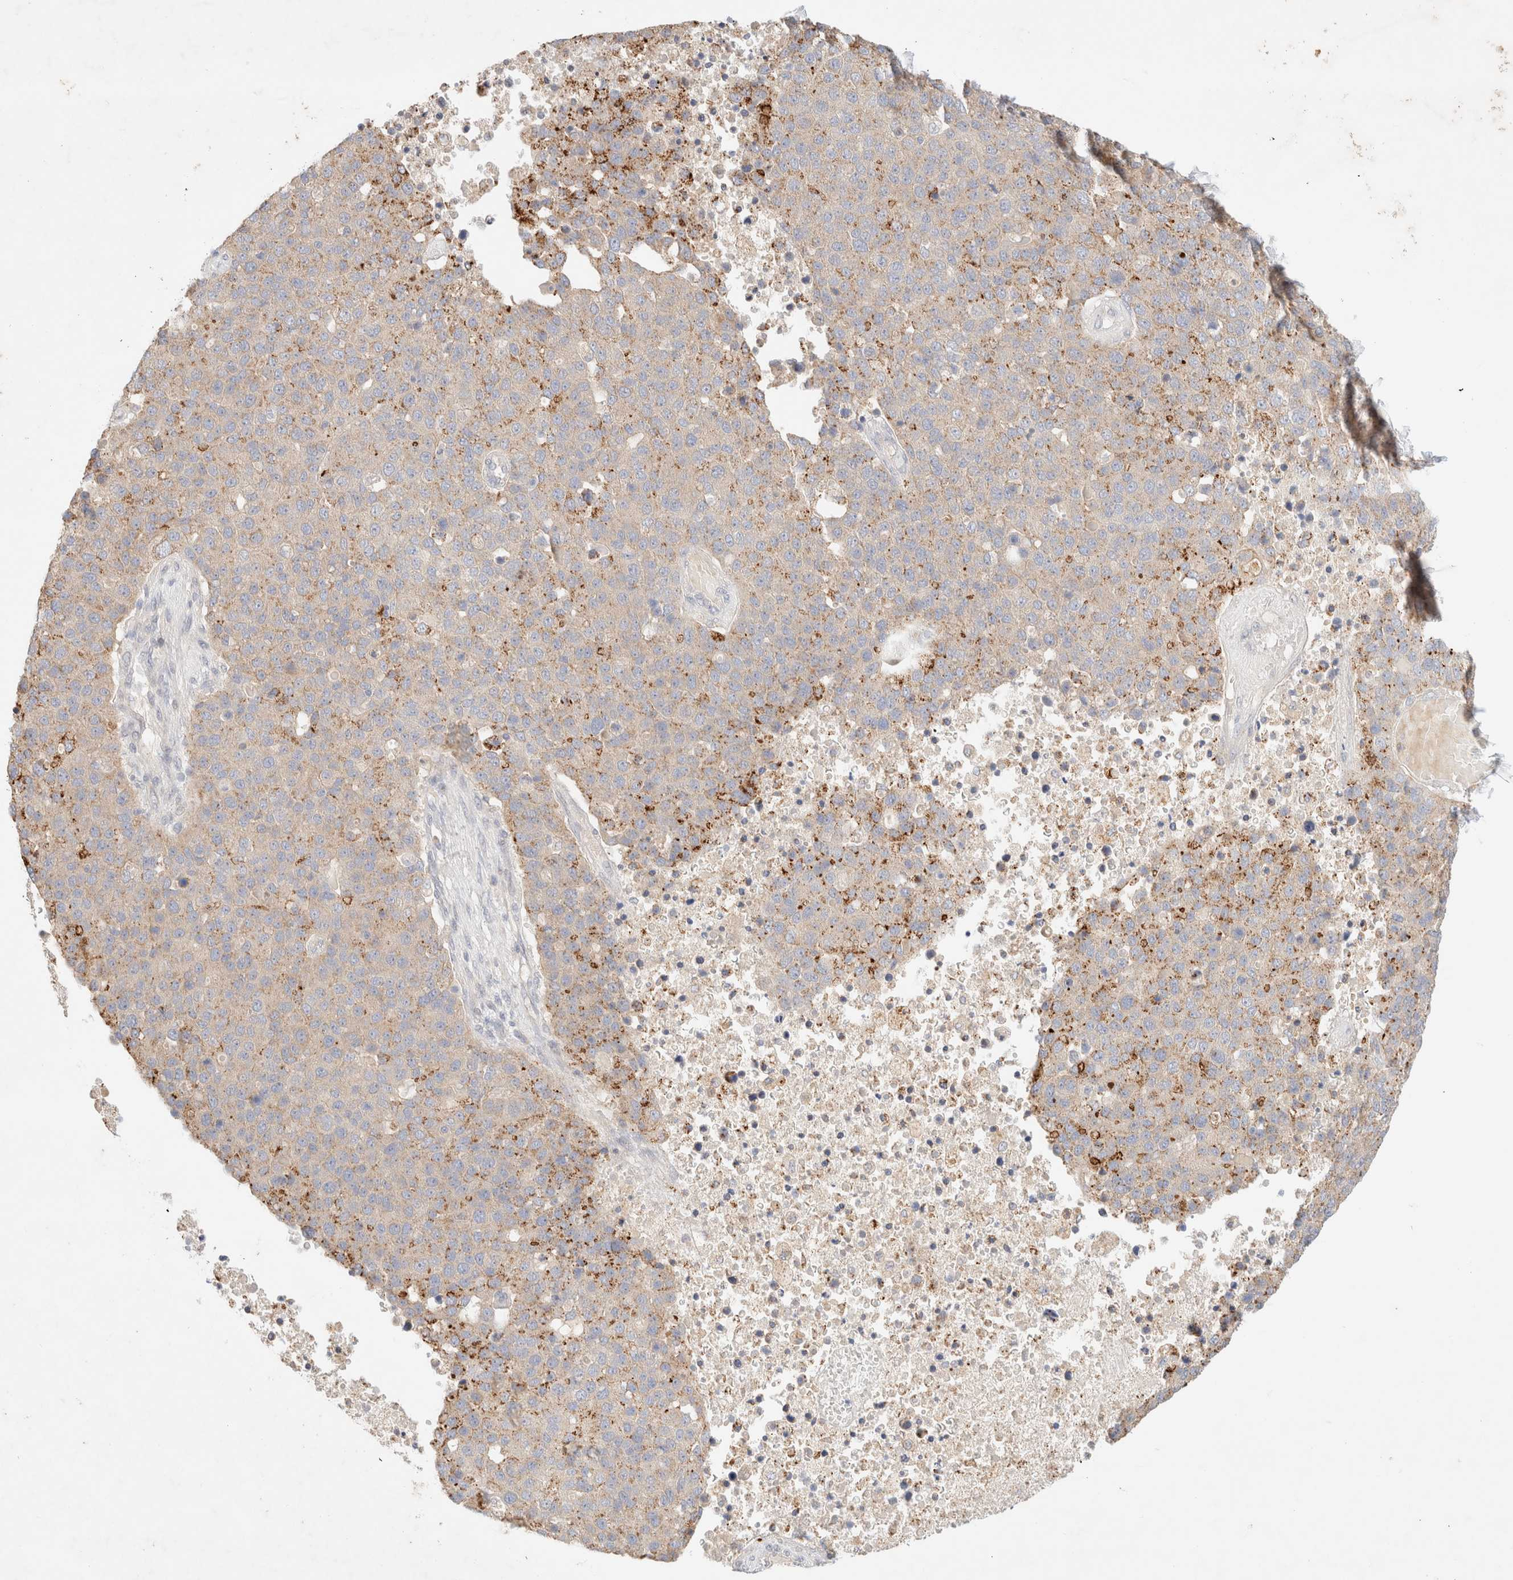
{"staining": {"intensity": "moderate", "quantity": "<25%", "location": "cytoplasmic/membranous"}, "tissue": "pancreatic cancer", "cell_type": "Tumor cells", "image_type": "cancer", "snomed": [{"axis": "morphology", "description": "Adenocarcinoma, NOS"}, {"axis": "topography", "description": "Pancreas"}], "caption": "Adenocarcinoma (pancreatic) stained with DAB immunohistochemistry (IHC) displays low levels of moderate cytoplasmic/membranous positivity in about <25% of tumor cells.", "gene": "SGSM2", "patient": {"sex": "female", "age": 61}}